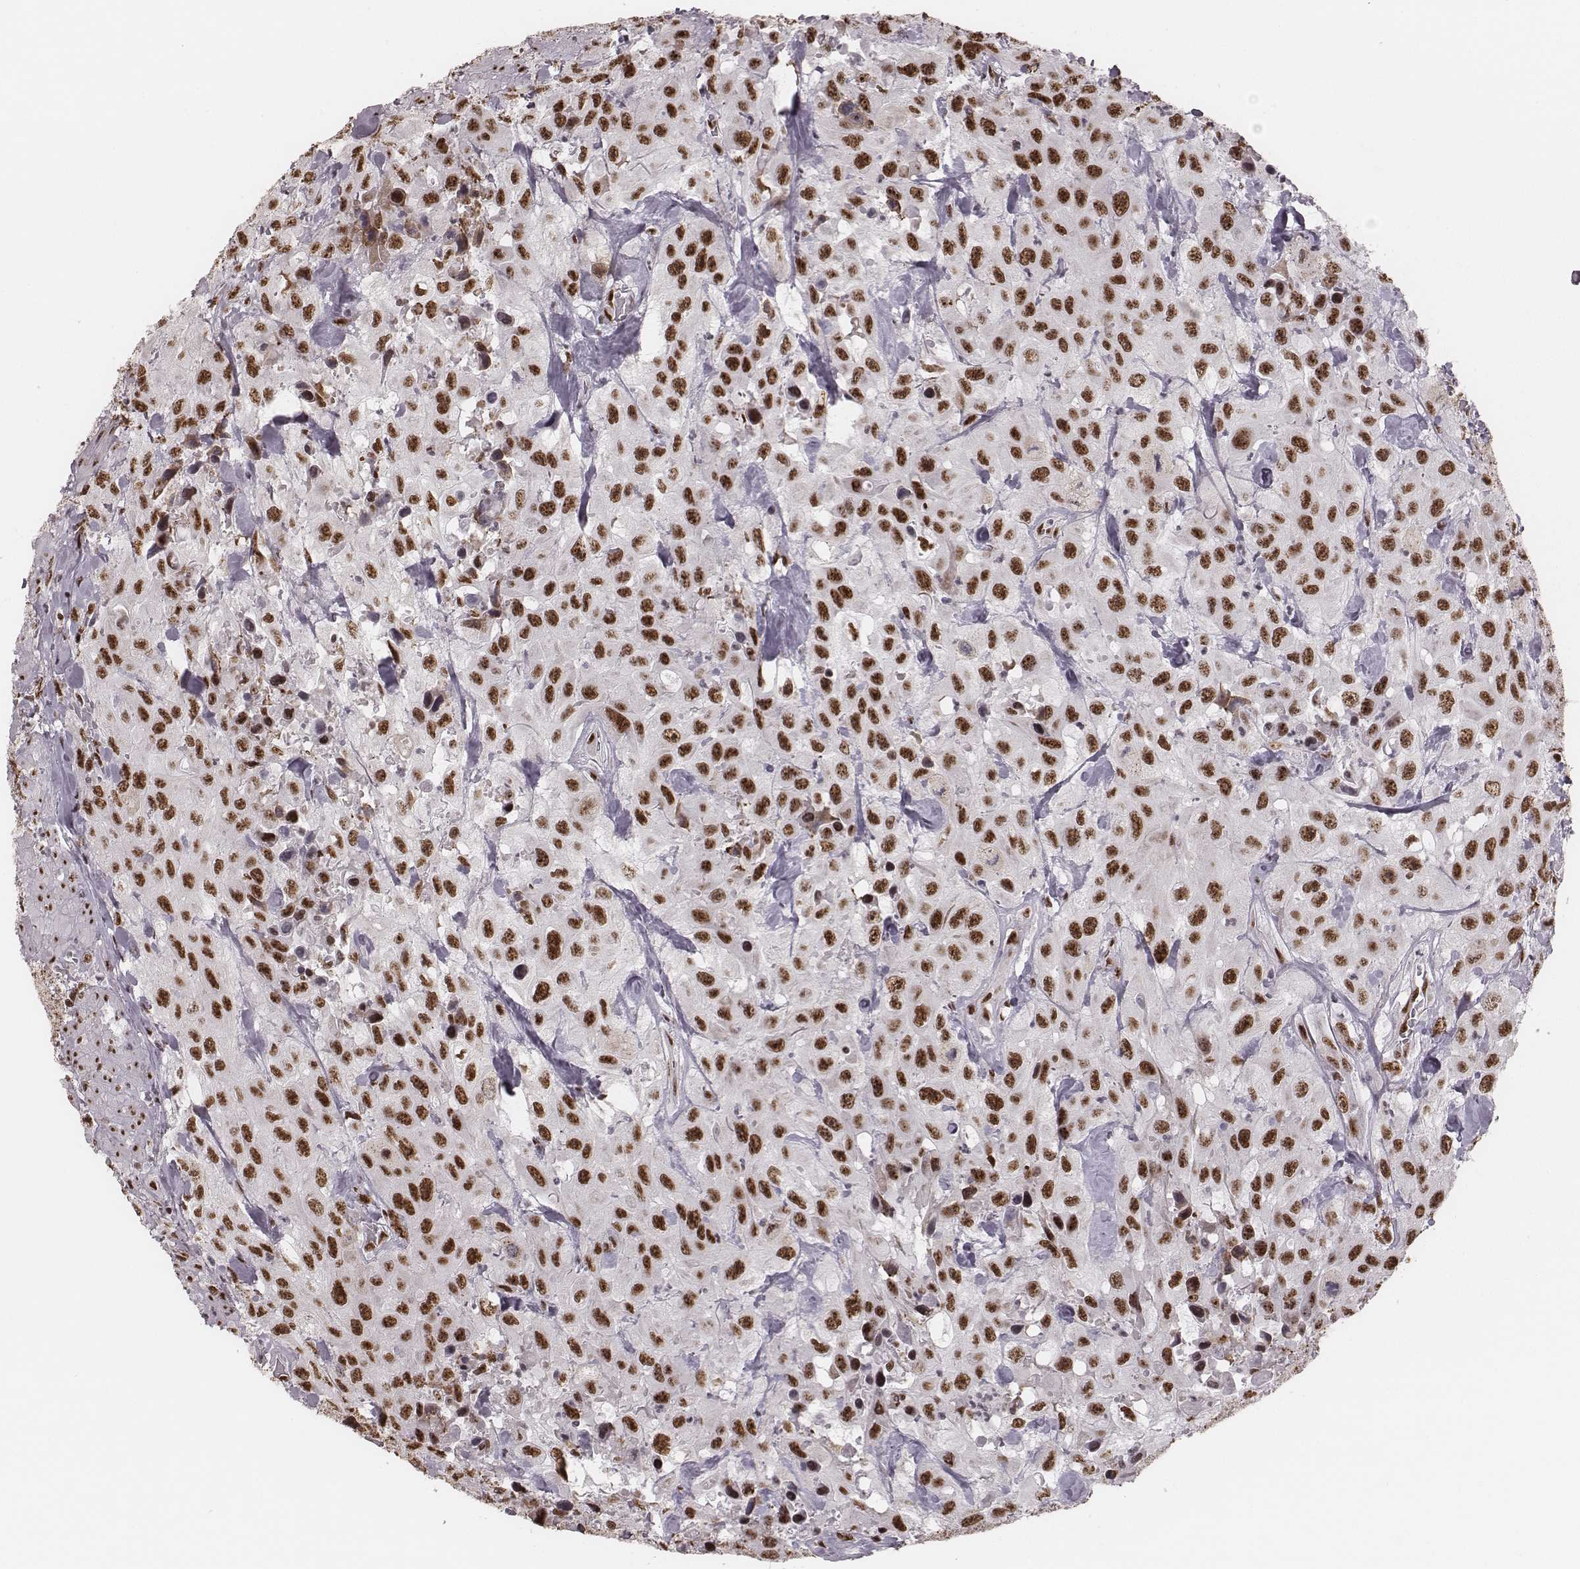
{"staining": {"intensity": "strong", "quantity": ">75%", "location": "nuclear"}, "tissue": "urothelial cancer", "cell_type": "Tumor cells", "image_type": "cancer", "snomed": [{"axis": "morphology", "description": "Urothelial carcinoma, High grade"}, {"axis": "topography", "description": "Urinary bladder"}], "caption": "A brown stain labels strong nuclear staining of a protein in human urothelial cancer tumor cells.", "gene": "LUC7L", "patient": {"sex": "male", "age": 79}}